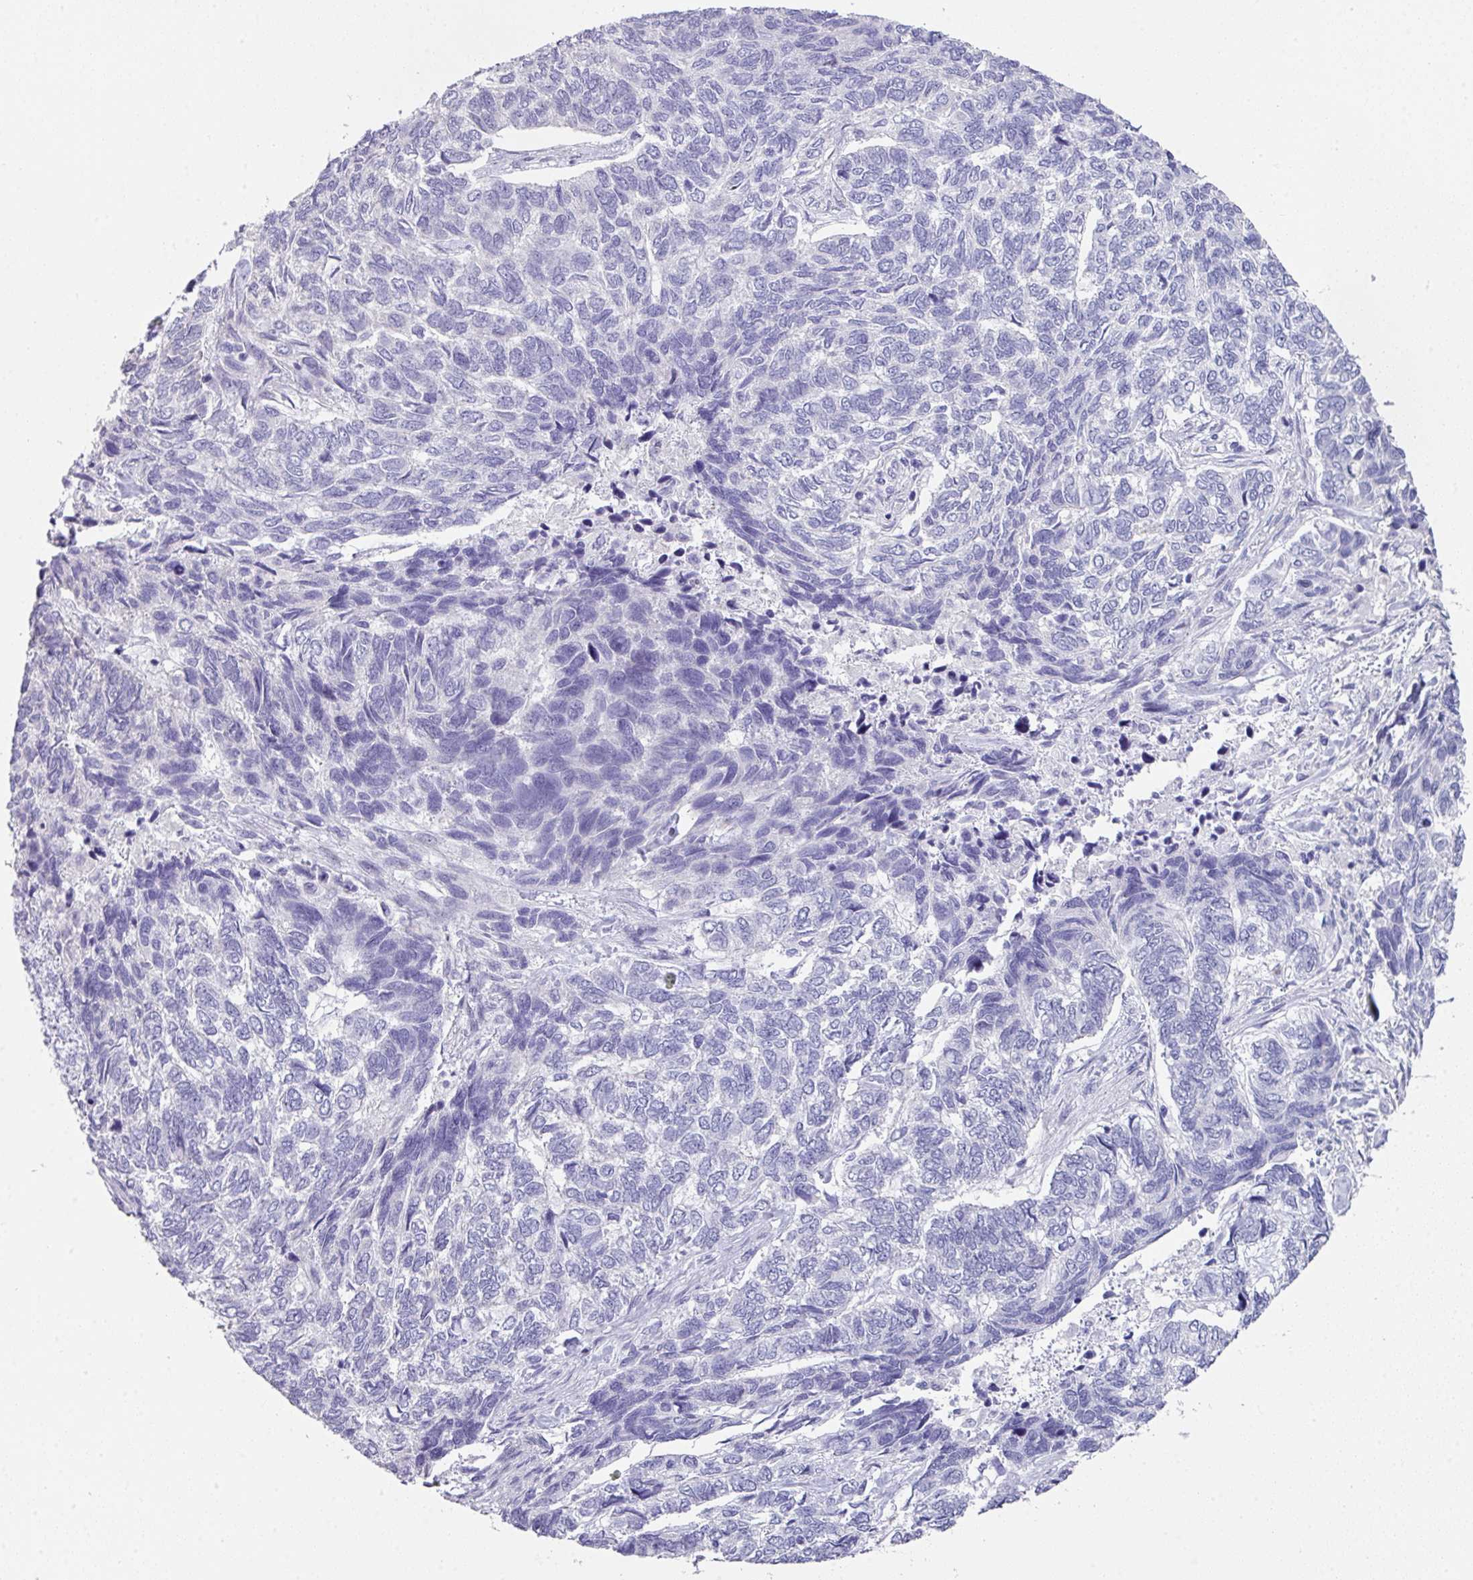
{"staining": {"intensity": "negative", "quantity": "none", "location": "none"}, "tissue": "skin cancer", "cell_type": "Tumor cells", "image_type": "cancer", "snomed": [{"axis": "morphology", "description": "Basal cell carcinoma"}, {"axis": "topography", "description": "Skin"}], "caption": "Tumor cells show no significant protein staining in skin cancer.", "gene": "PEX10", "patient": {"sex": "female", "age": 65}}